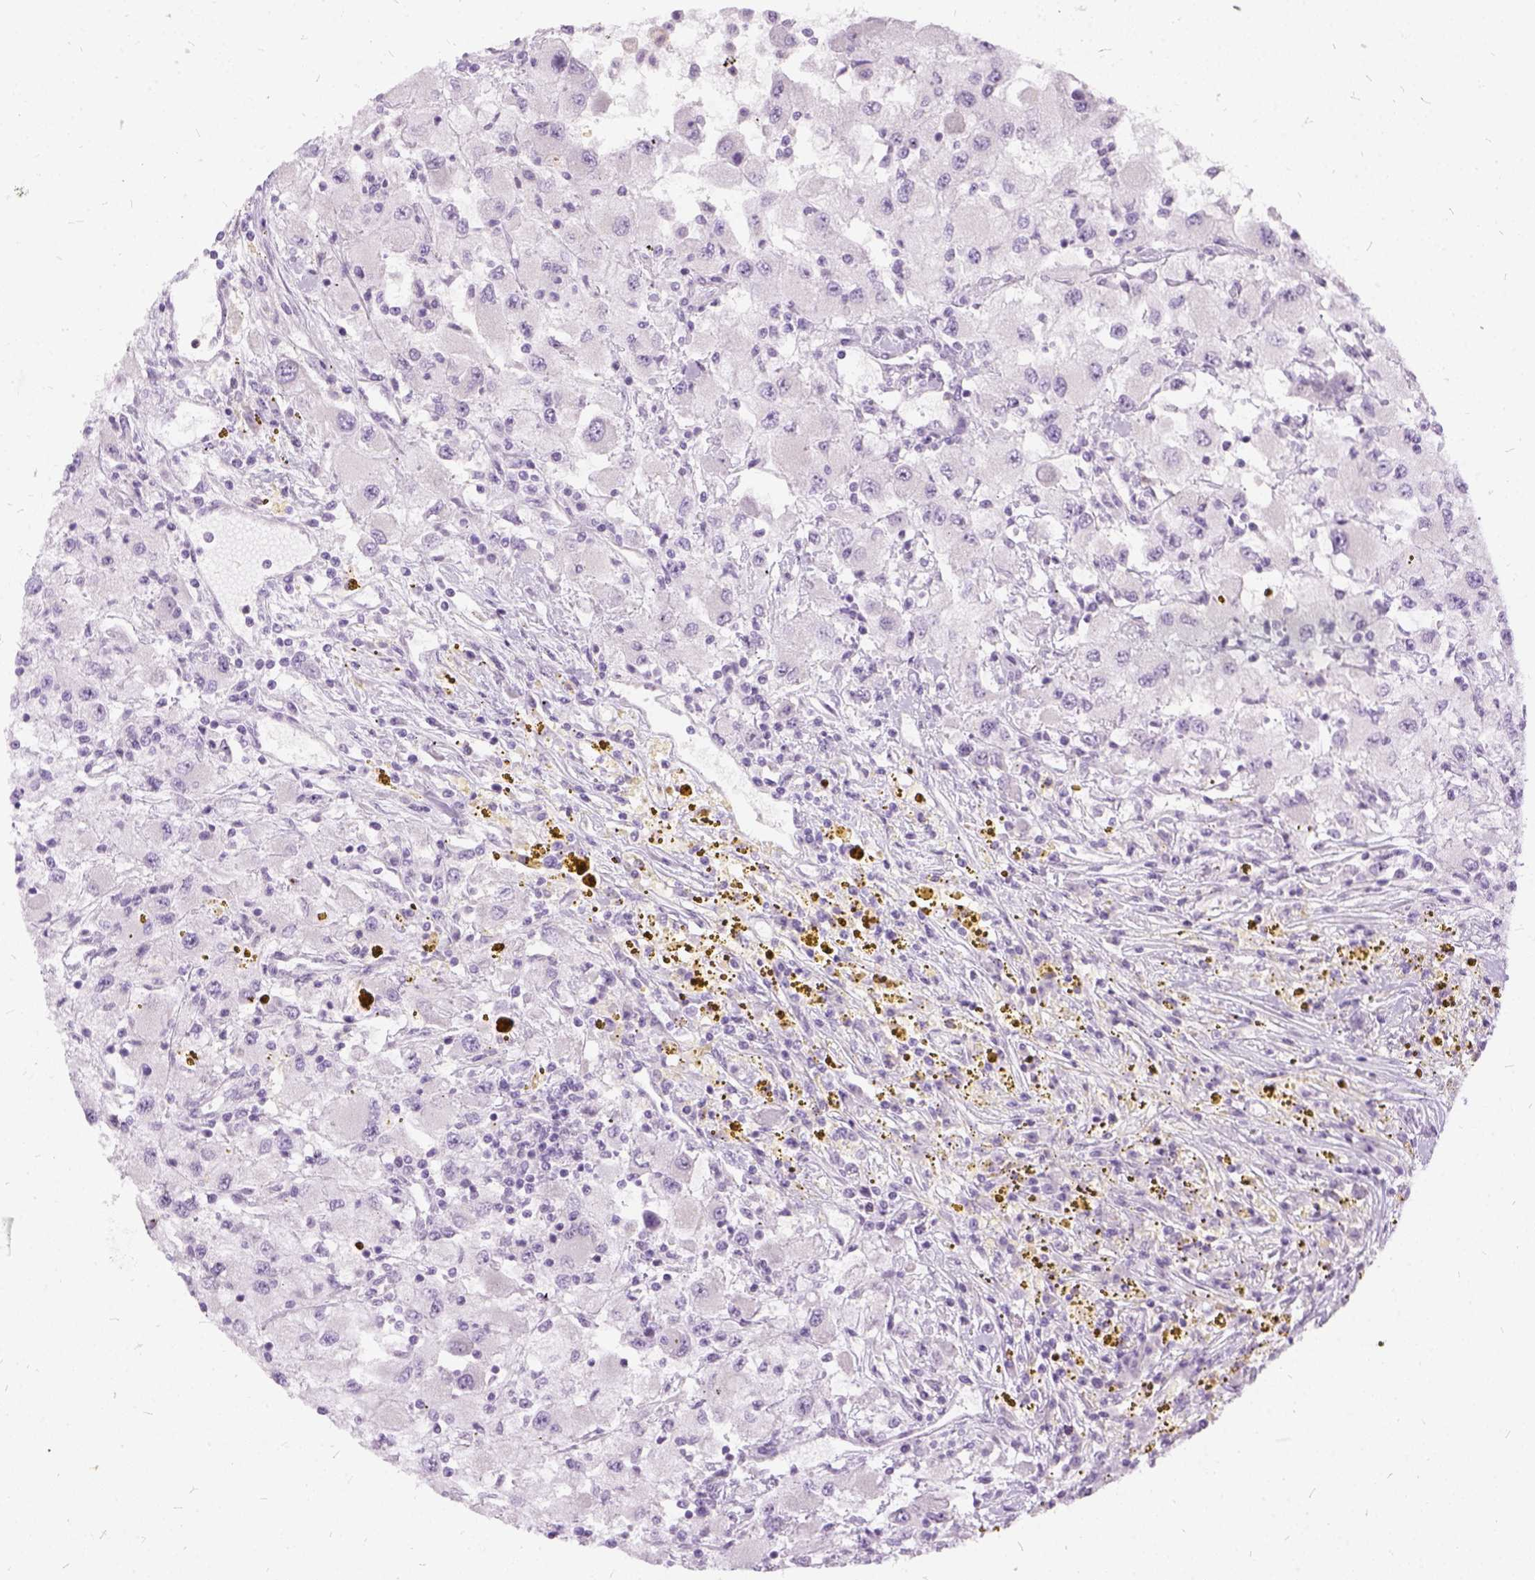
{"staining": {"intensity": "negative", "quantity": "none", "location": "none"}, "tissue": "renal cancer", "cell_type": "Tumor cells", "image_type": "cancer", "snomed": [{"axis": "morphology", "description": "Adenocarcinoma, NOS"}, {"axis": "topography", "description": "Kidney"}], "caption": "IHC of renal cancer shows no staining in tumor cells.", "gene": "FDX1", "patient": {"sex": "female", "age": 67}}